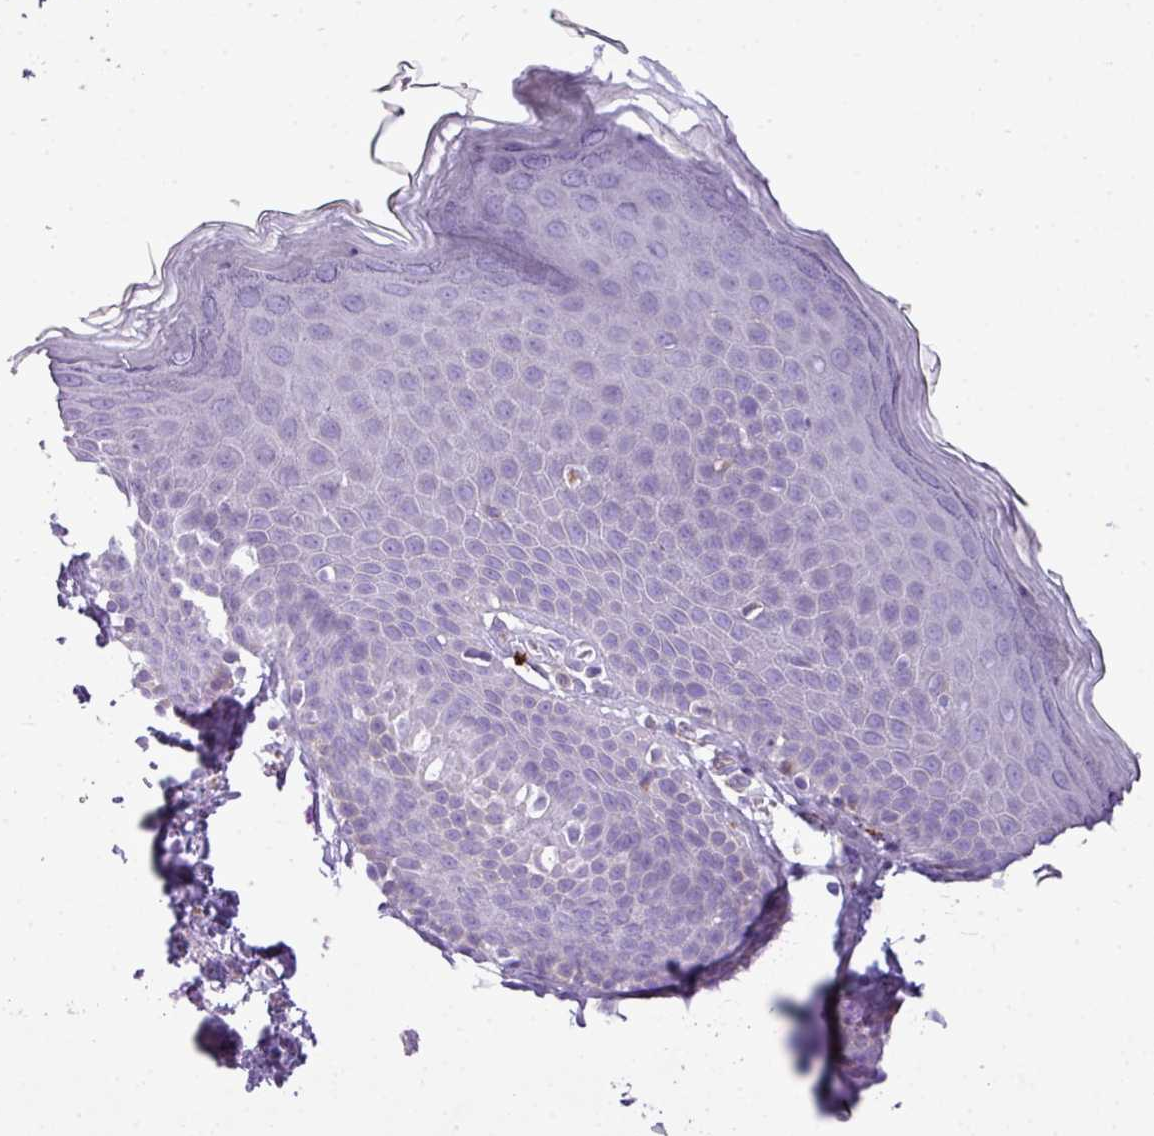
{"staining": {"intensity": "negative", "quantity": "none", "location": "none"}, "tissue": "skin", "cell_type": "Epidermal cells", "image_type": "normal", "snomed": [{"axis": "morphology", "description": "Normal tissue, NOS"}, {"axis": "topography", "description": "Anal"}], "caption": "A high-resolution photomicrograph shows IHC staining of unremarkable skin, which shows no significant positivity in epidermal cells. Brightfield microscopy of IHC stained with DAB (3,3'-diaminobenzidine) (brown) and hematoxylin (blue), captured at high magnification.", "gene": "RBMXL2", "patient": {"sex": "female", "age": 40}}